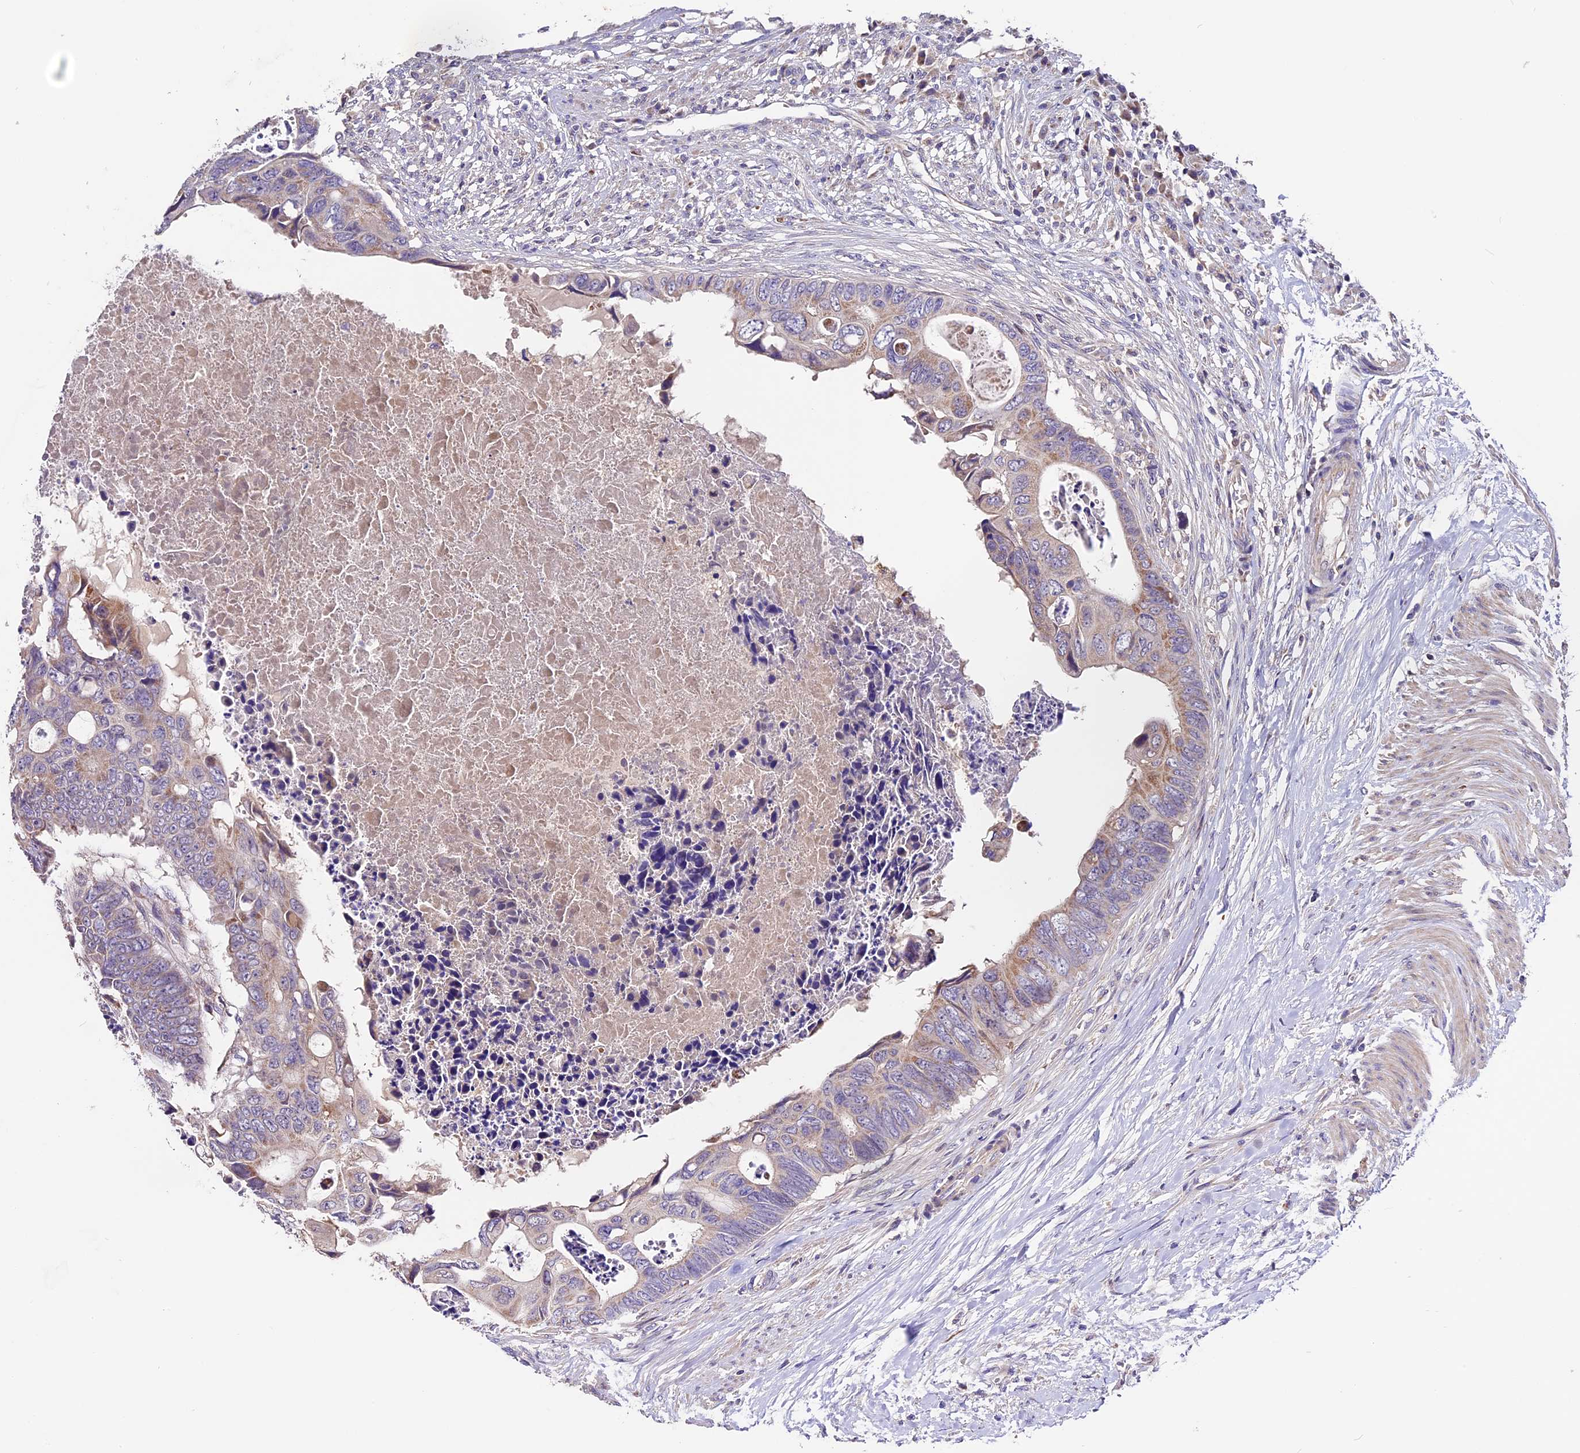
{"staining": {"intensity": "weak", "quantity": "<25%", "location": "cytoplasmic/membranous"}, "tissue": "colorectal cancer", "cell_type": "Tumor cells", "image_type": "cancer", "snomed": [{"axis": "morphology", "description": "Adenocarcinoma, NOS"}, {"axis": "topography", "description": "Rectum"}], "caption": "This is an immunohistochemistry image of colorectal cancer. There is no expression in tumor cells.", "gene": "DDX28", "patient": {"sex": "female", "age": 78}}